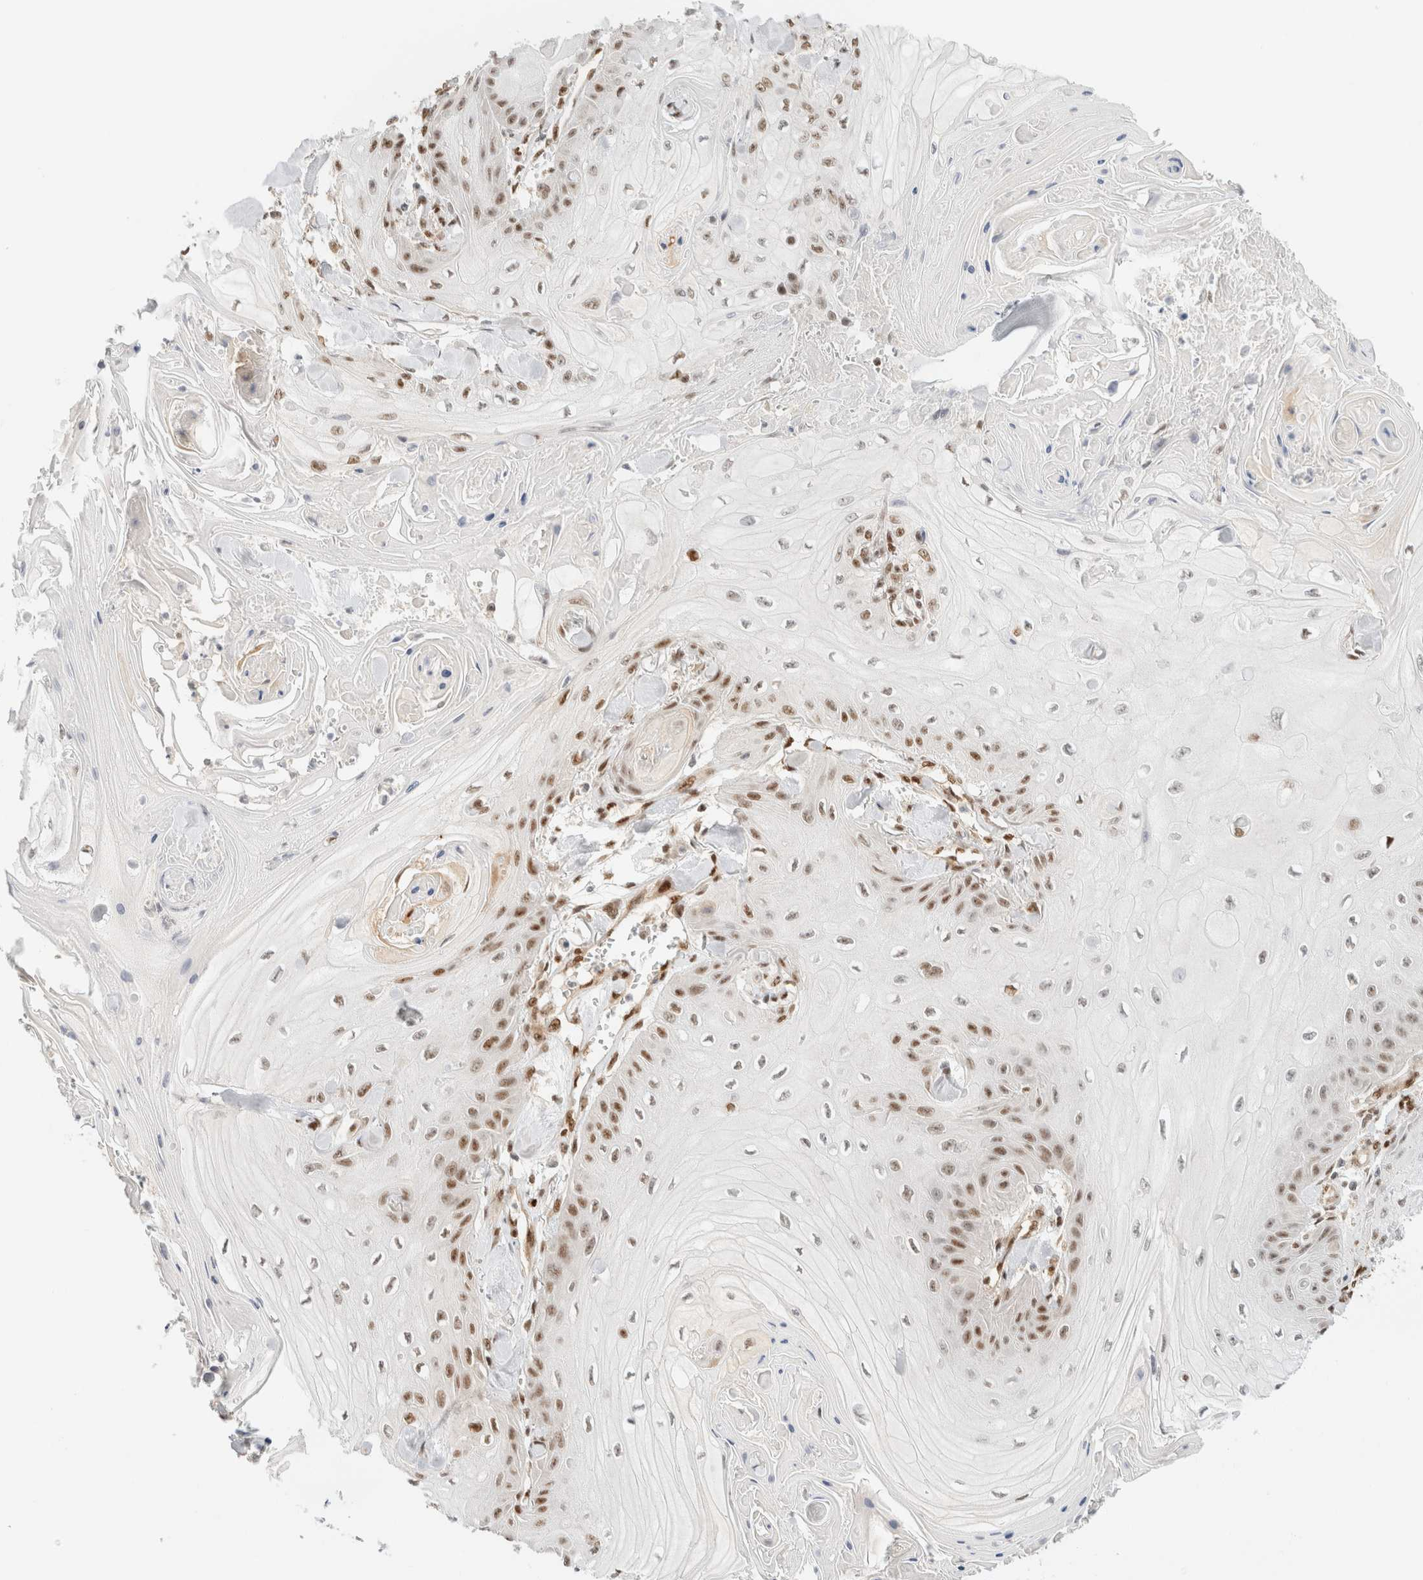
{"staining": {"intensity": "moderate", "quantity": "25%-75%", "location": "nuclear"}, "tissue": "skin cancer", "cell_type": "Tumor cells", "image_type": "cancer", "snomed": [{"axis": "morphology", "description": "Squamous cell carcinoma, NOS"}, {"axis": "topography", "description": "Skin"}], "caption": "Protein staining of skin cancer tissue exhibits moderate nuclear positivity in about 25%-75% of tumor cells.", "gene": "ZNF768", "patient": {"sex": "male", "age": 74}}